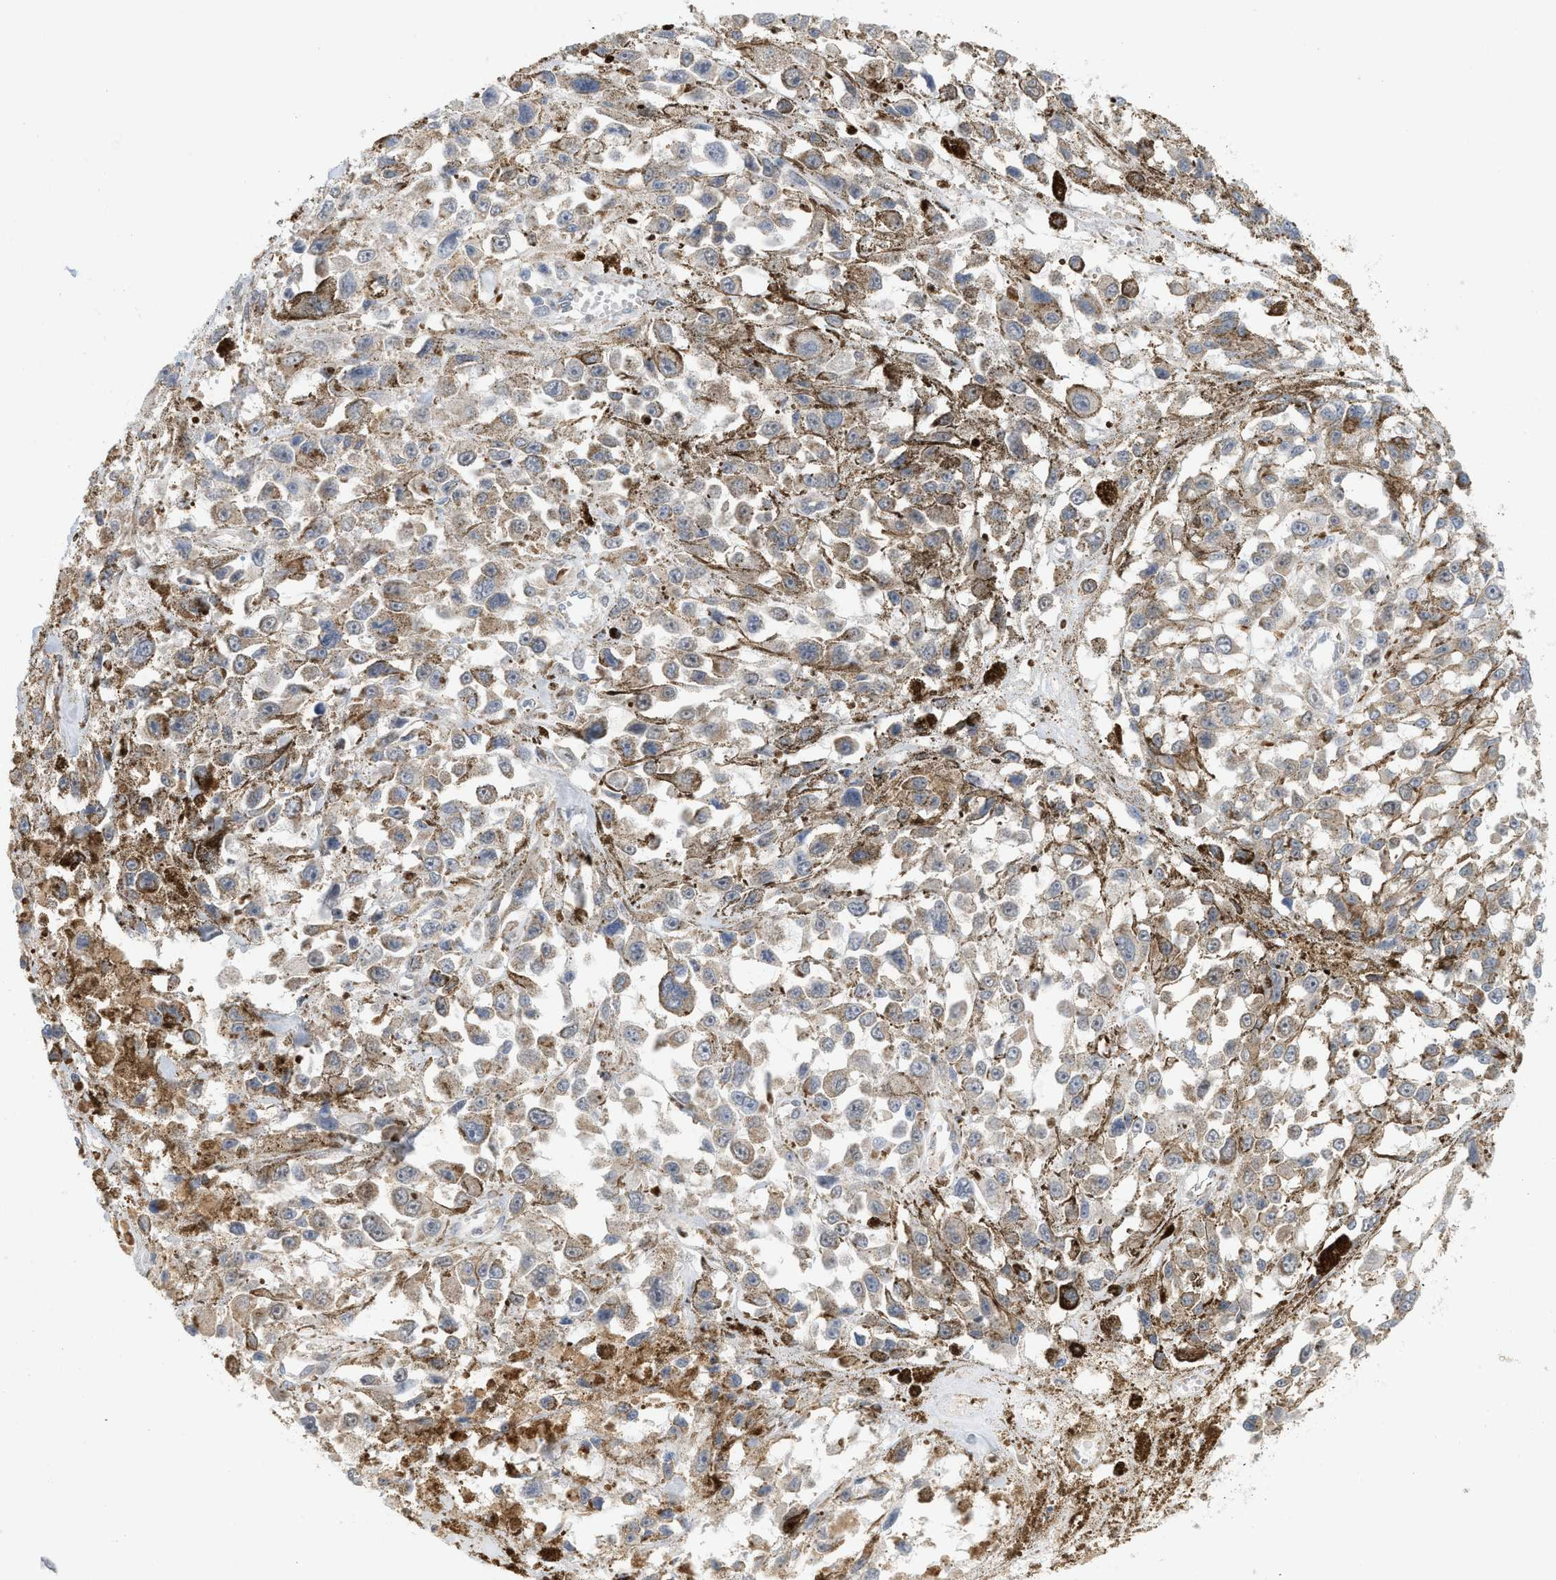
{"staining": {"intensity": "negative", "quantity": "none", "location": "none"}, "tissue": "melanoma", "cell_type": "Tumor cells", "image_type": "cancer", "snomed": [{"axis": "morphology", "description": "Malignant melanoma, Metastatic site"}, {"axis": "topography", "description": "Lymph node"}], "caption": "There is no significant expression in tumor cells of malignant melanoma (metastatic site).", "gene": "SVOP", "patient": {"sex": "male", "age": 59}}